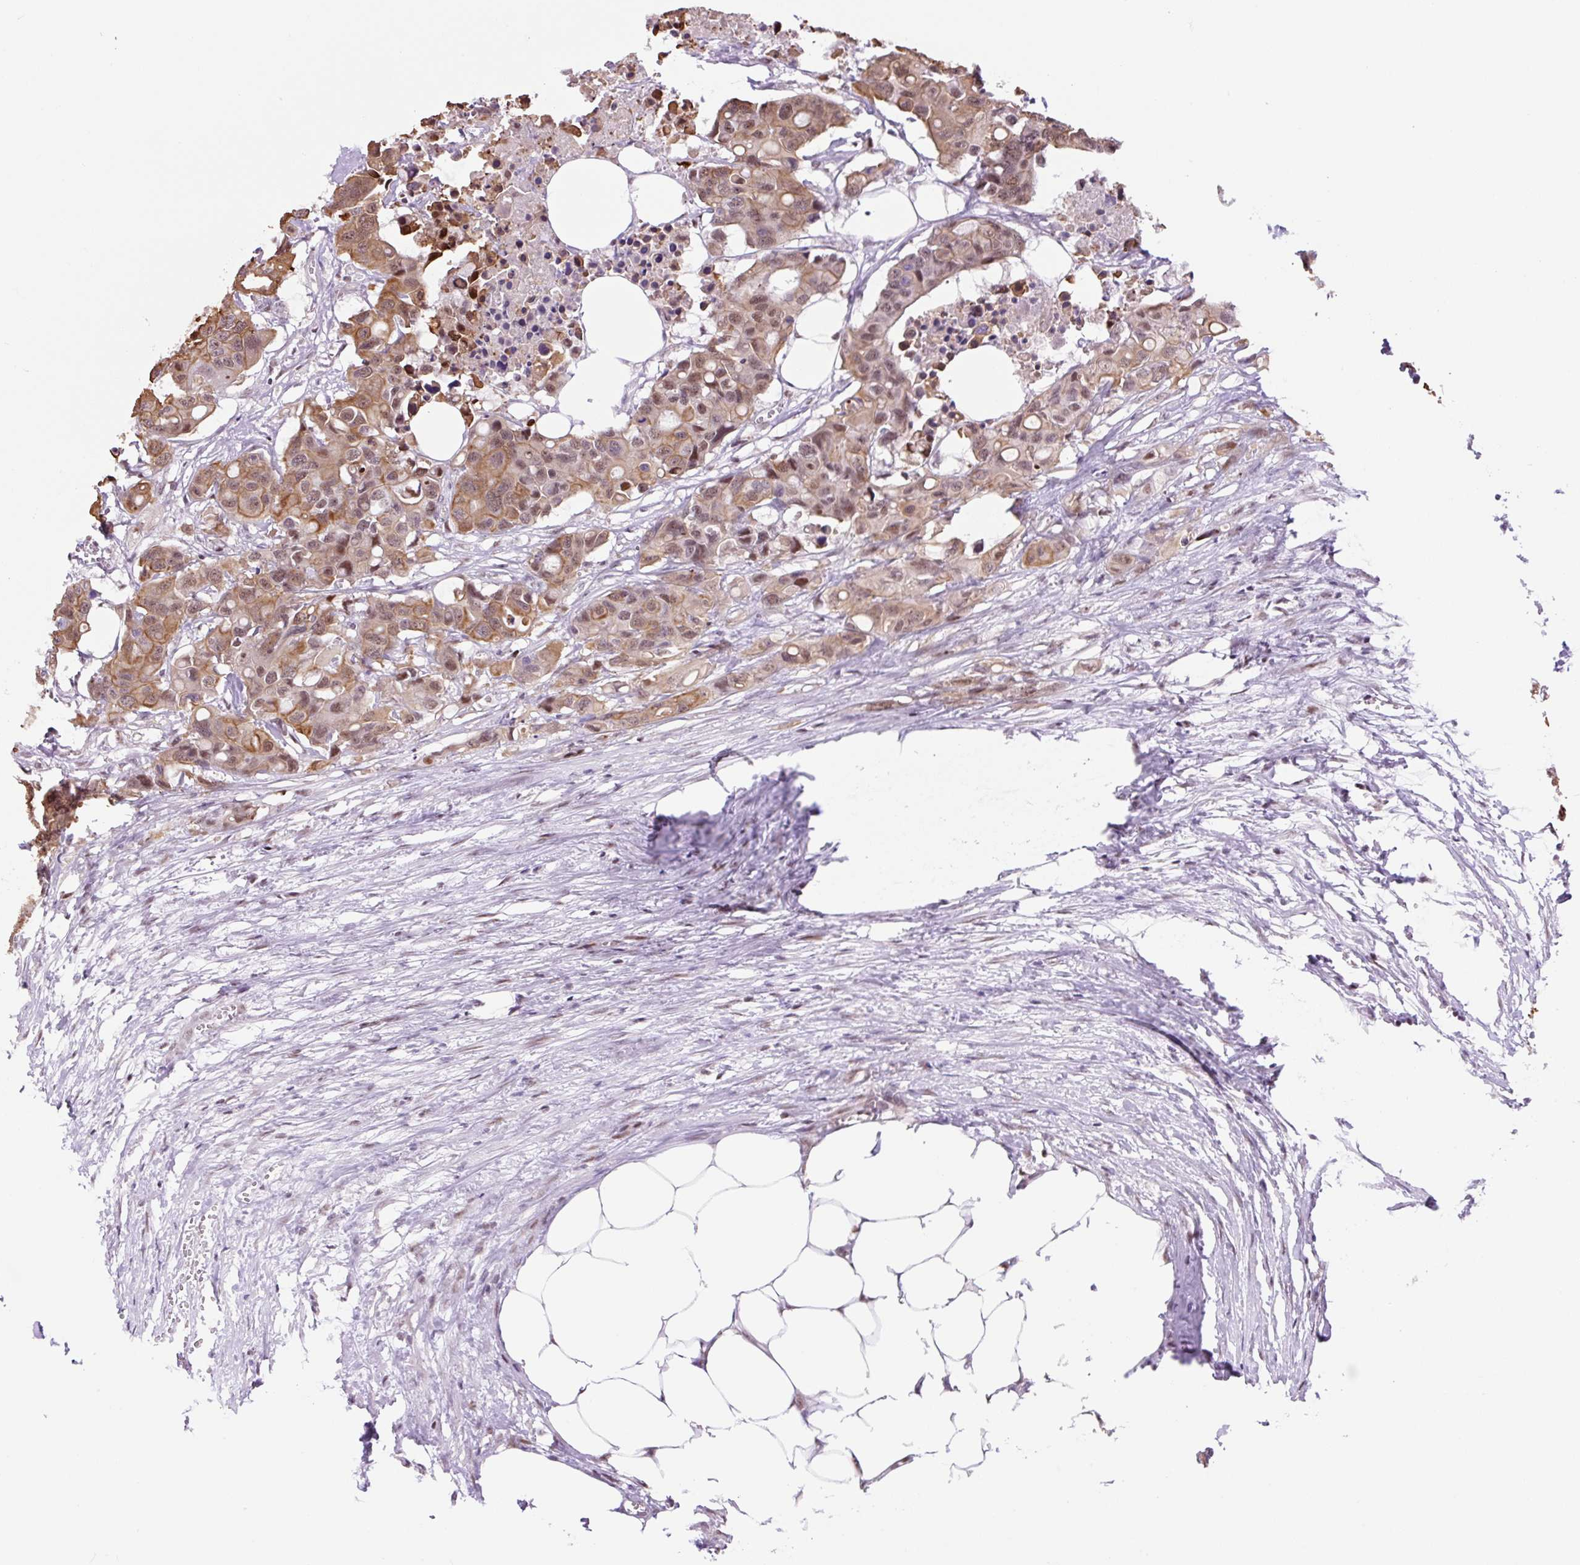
{"staining": {"intensity": "moderate", "quantity": ">75%", "location": "cytoplasmic/membranous,nuclear"}, "tissue": "colorectal cancer", "cell_type": "Tumor cells", "image_type": "cancer", "snomed": [{"axis": "morphology", "description": "Adenocarcinoma, NOS"}, {"axis": "topography", "description": "Colon"}], "caption": "A brown stain shows moderate cytoplasmic/membranous and nuclear expression of a protein in colorectal cancer tumor cells.", "gene": "TAF1A", "patient": {"sex": "male", "age": 77}}